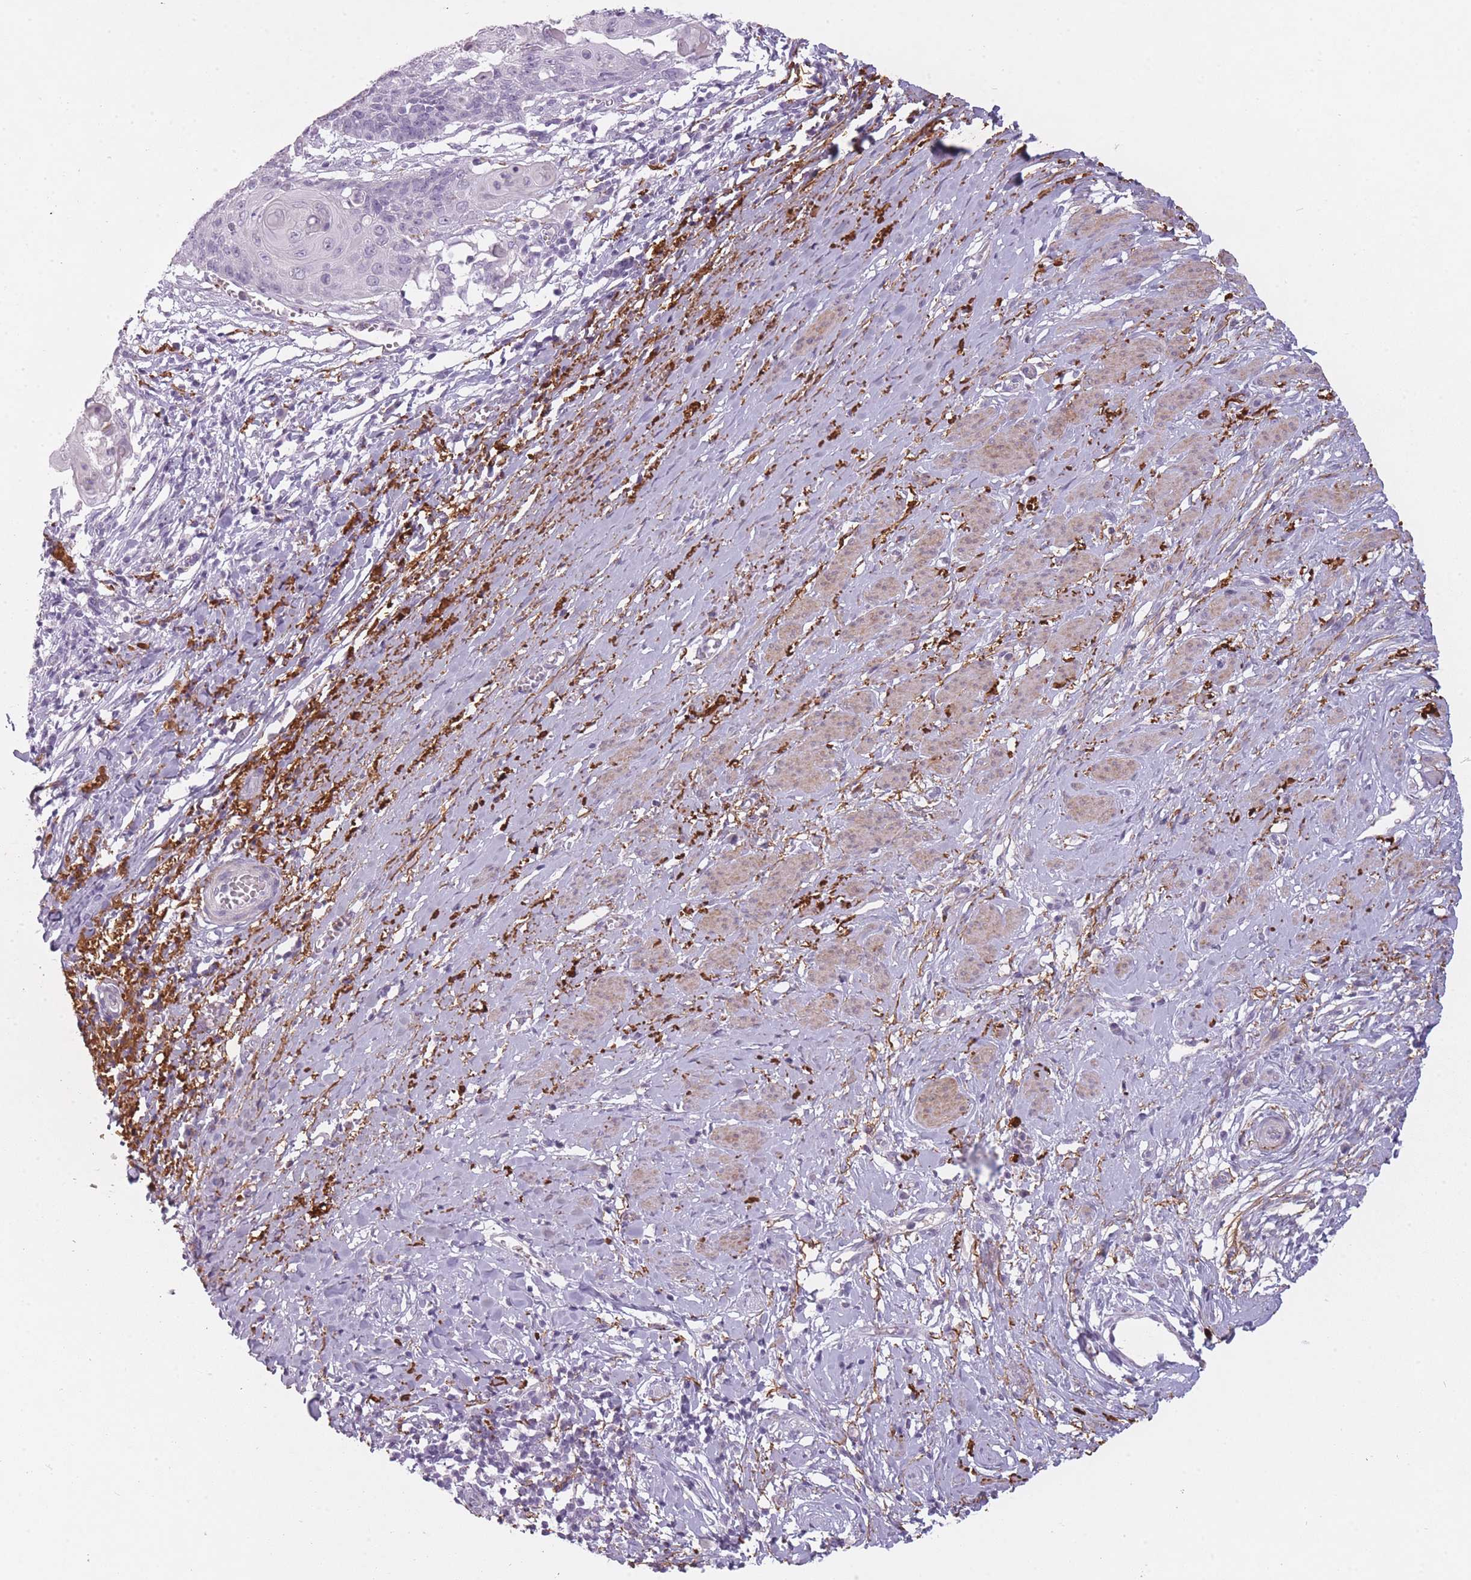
{"staining": {"intensity": "negative", "quantity": "none", "location": "none"}, "tissue": "cervical cancer", "cell_type": "Tumor cells", "image_type": "cancer", "snomed": [{"axis": "morphology", "description": "Squamous cell carcinoma, NOS"}, {"axis": "topography", "description": "Cervix"}], "caption": "Immunohistochemistry photomicrograph of neoplastic tissue: cervical squamous cell carcinoma stained with DAB (3,3'-diaminobenzidine) demonstrates no significant protein expression in tumor cells.", "gene": "RFX4", "patient": {"sex": "female", "age": 39}}